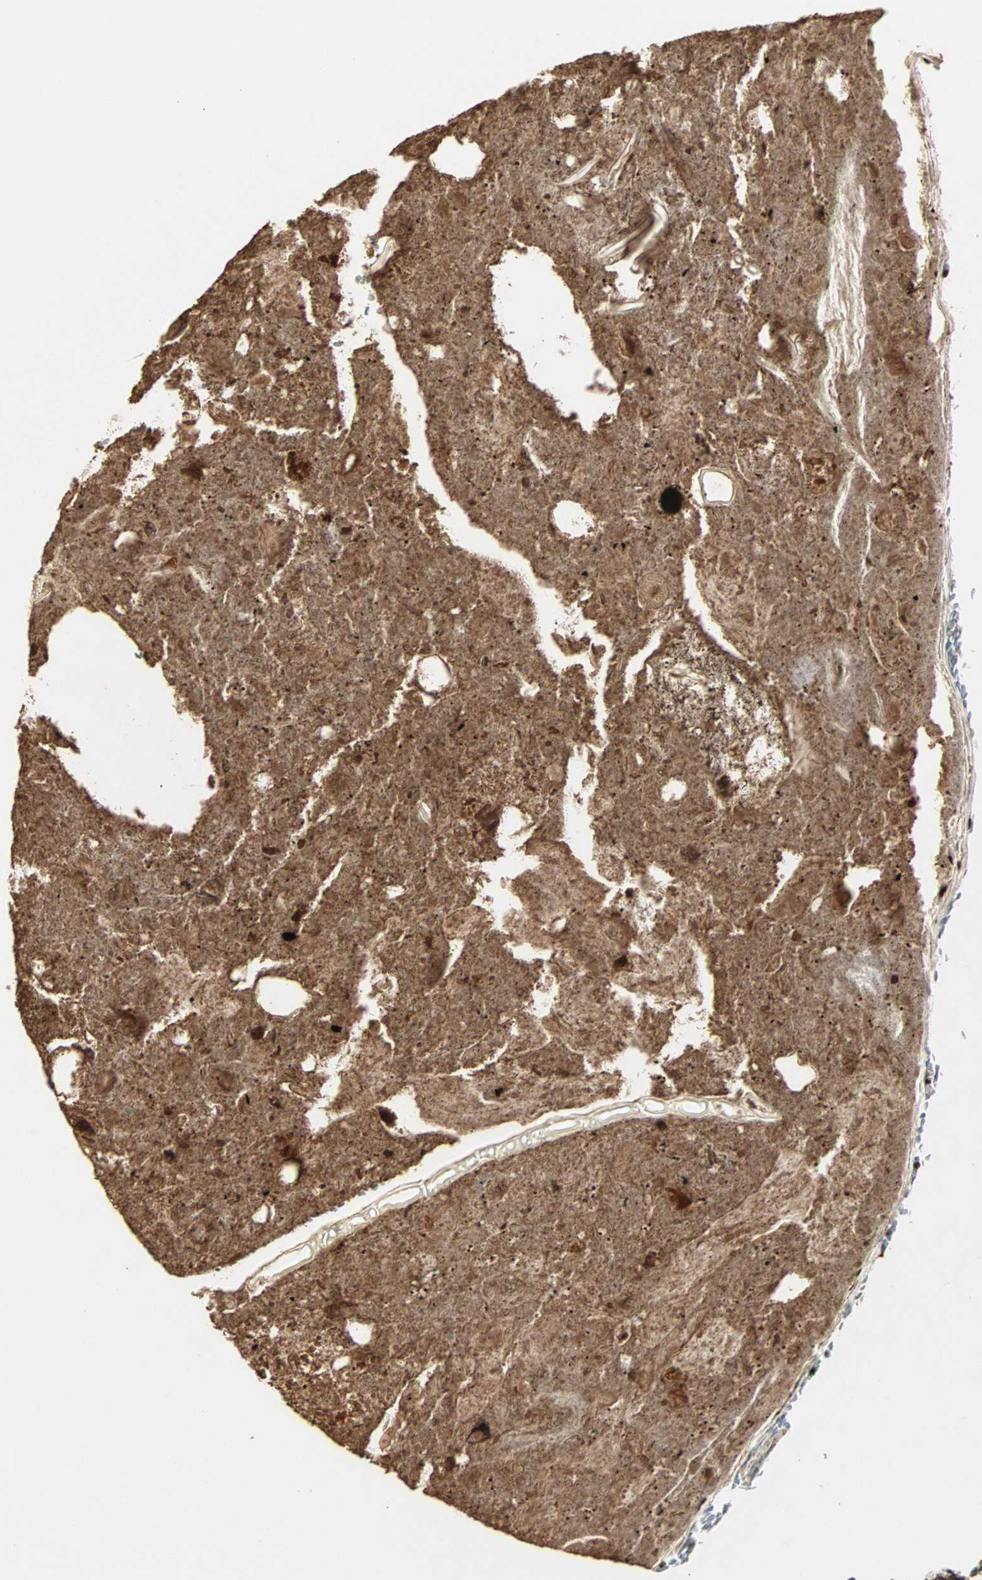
{"staining": {"intensity": "strong", "quantity": ">75%", "location": "cytoplasmic/membranous"}, "tissue": "appendix", "cell_type": "Glandular cells", "image_type": "normal", "snomed": [{"axis": "morphology", "description": "Normal tissue, NOS"}, {"axis": "topography", "description": "Appendix"}], "caption": "A high-resolution micrograph shows IHC staining of unremarkable appendix, which reveals strong cytoplasmic/membranous expression in approximately >75% of glandular cells. (brown staining indicates protein expression, while blue staining denotes nuclei).", "gene": "PRELID1", "patient": {"sex": "female", "age": 10}}